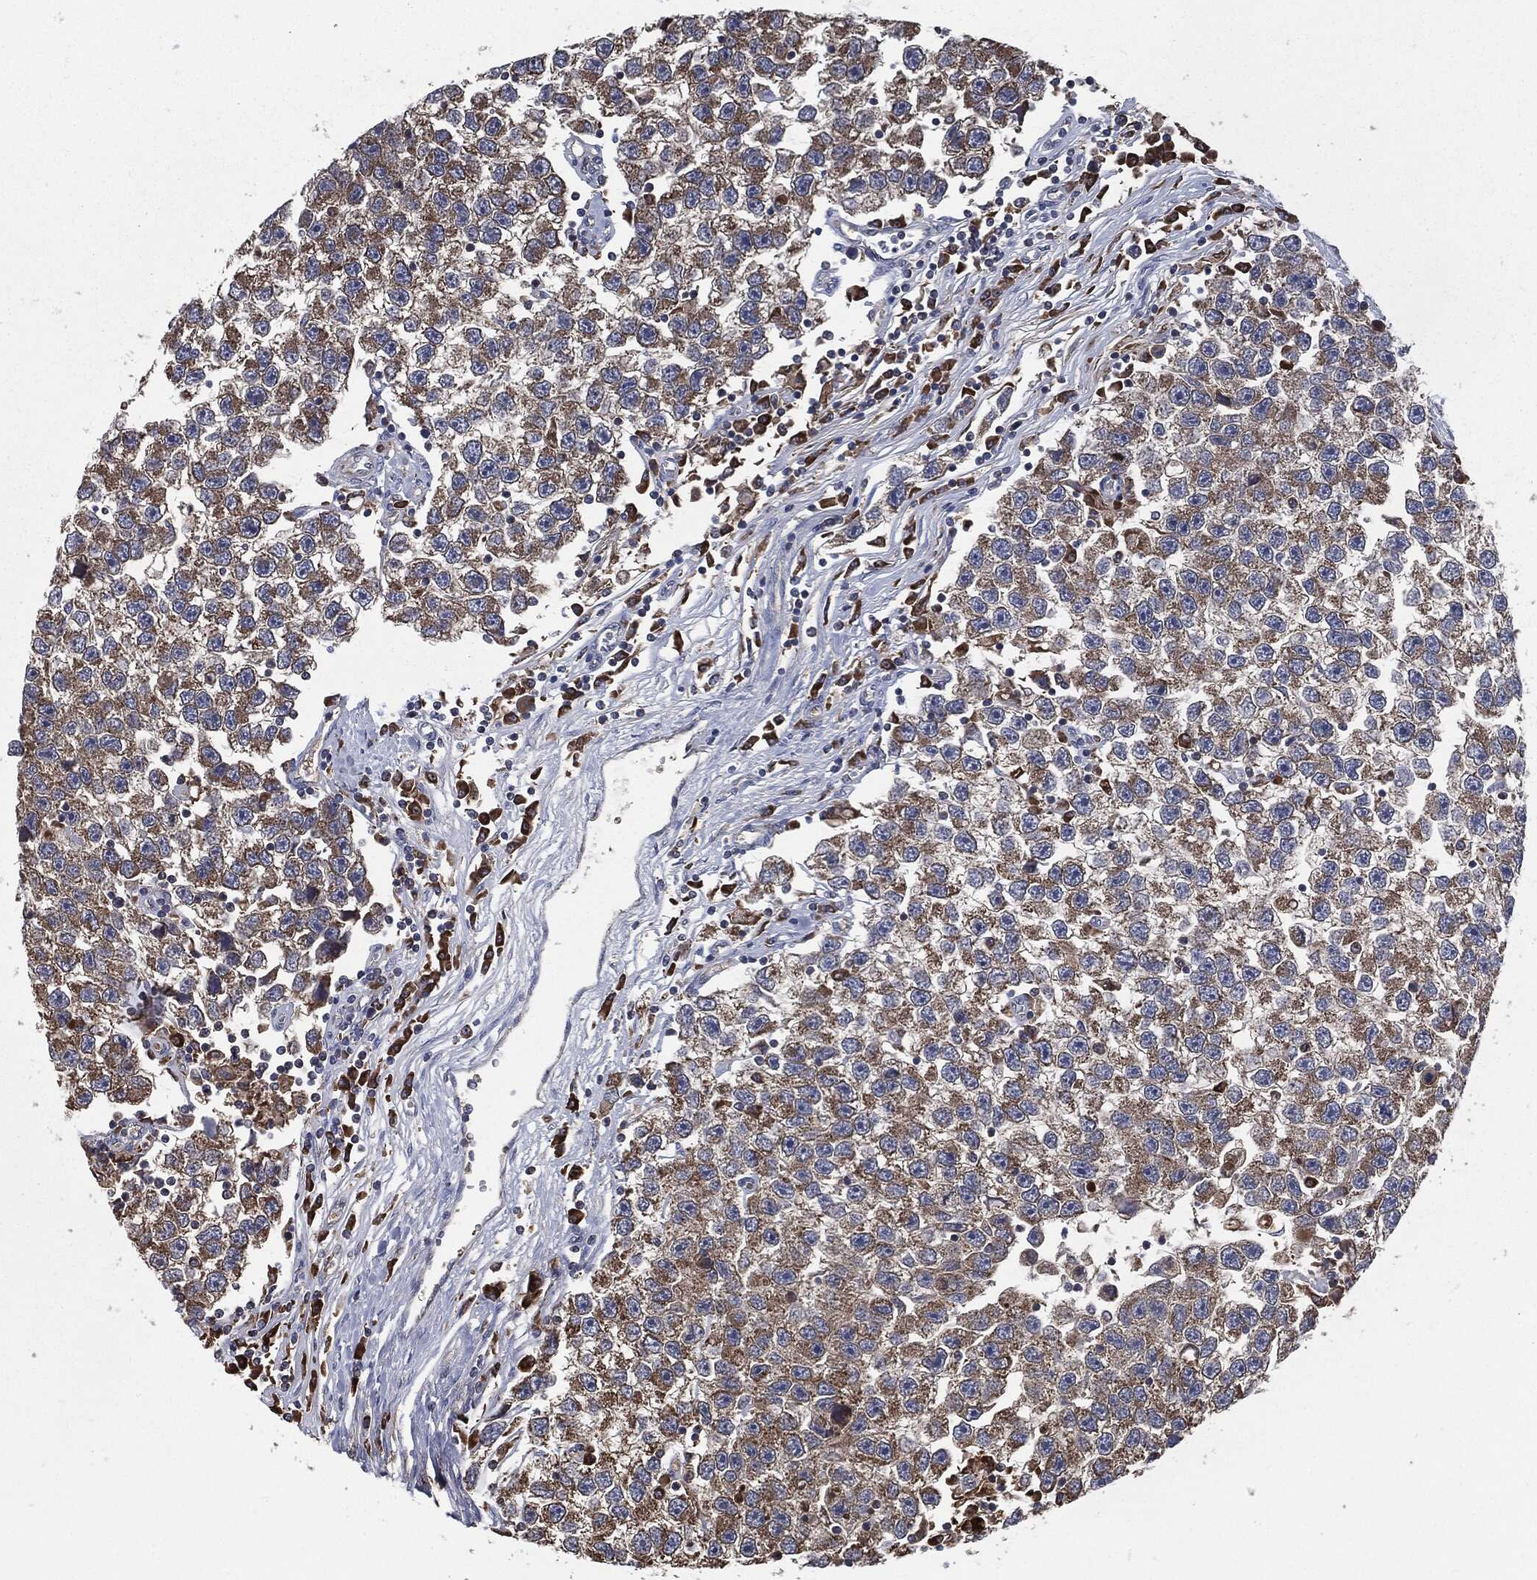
{"staining": {"intensity": "strong", "quantity": "25%-75%", "location": "cytoplasmic/membranous"}, "tissue": "testis cancer", "cell_type": "Tumor cells", "image_type": "cancer", "snomed": [{"axis": "morphology", "description": "Seminoma, NOS"}, {"axis": "topography", "description": "Testis"}], "caption": "Immunohistochemistry (IHC) photomicrograph of neoplastic tissue: human testis cancer stained using immunohistochemistry (IHC) demonstrates high levels of strong protein expression localized specifically in the cytoplasmic/membranous of tumor cells, appearing as a cytoplasmic/membranous brown color.", "gene": "PRDX4", "patient": {"sex": "male", "age": 26}}